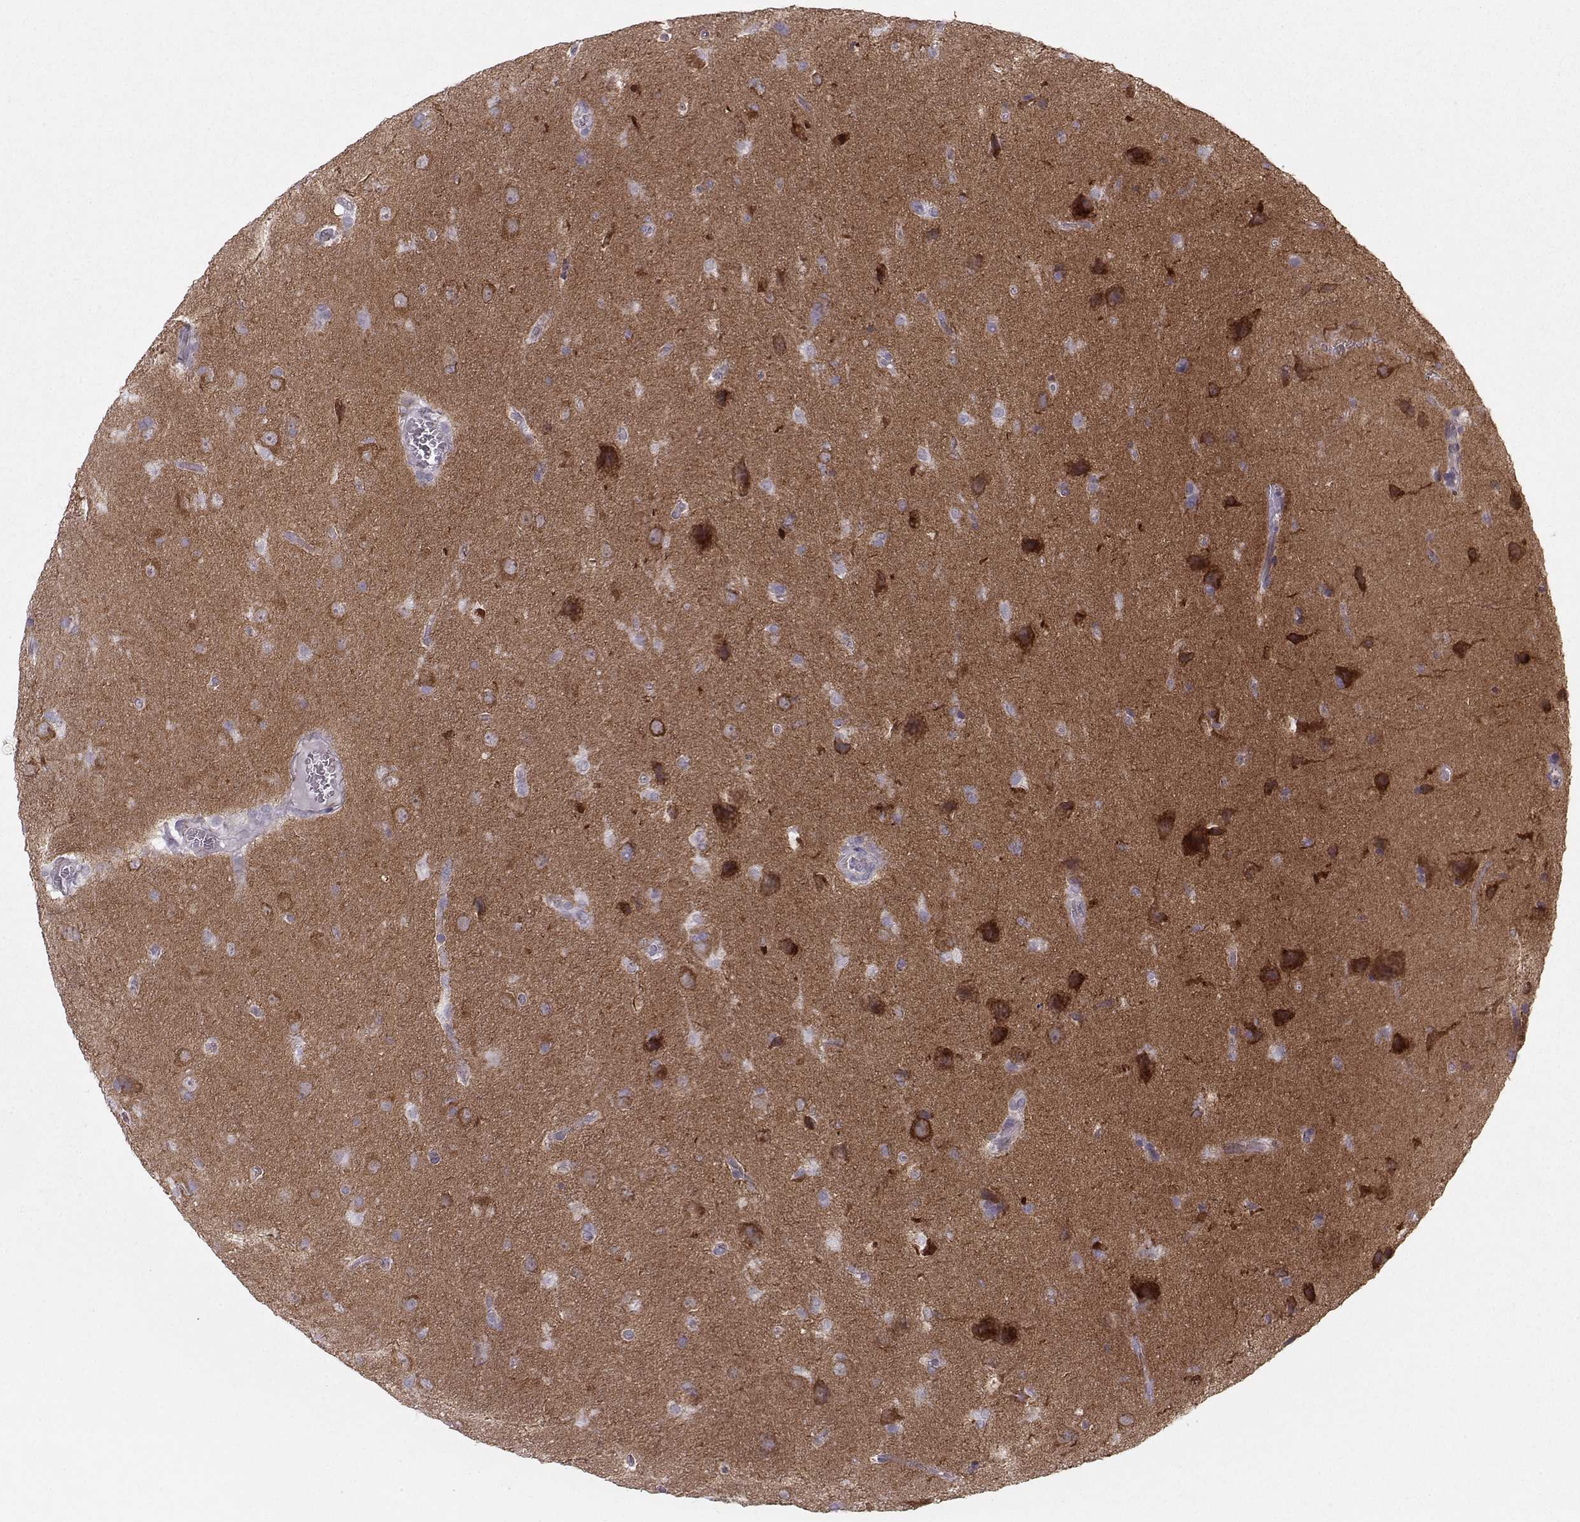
{"staining": {"intensity": "negative", "quantity": "none", "location": "none"}, "tissue": "glioma", "cell_type": "Tumor cells", "image_type": "cancer", "snomed": [{"axis": "morphology", "description": "Glioma, malignant, Low grade"}, {"axis": "topography", "description": "Brain"}], "caption": "Tumor cells are negative for protein expression in human glioma. (Brightfield microscopy of DAB immunohistochemistry at high magnification).", "gene": "MAST1", "patient": {"sex": "male", "age": 58}}